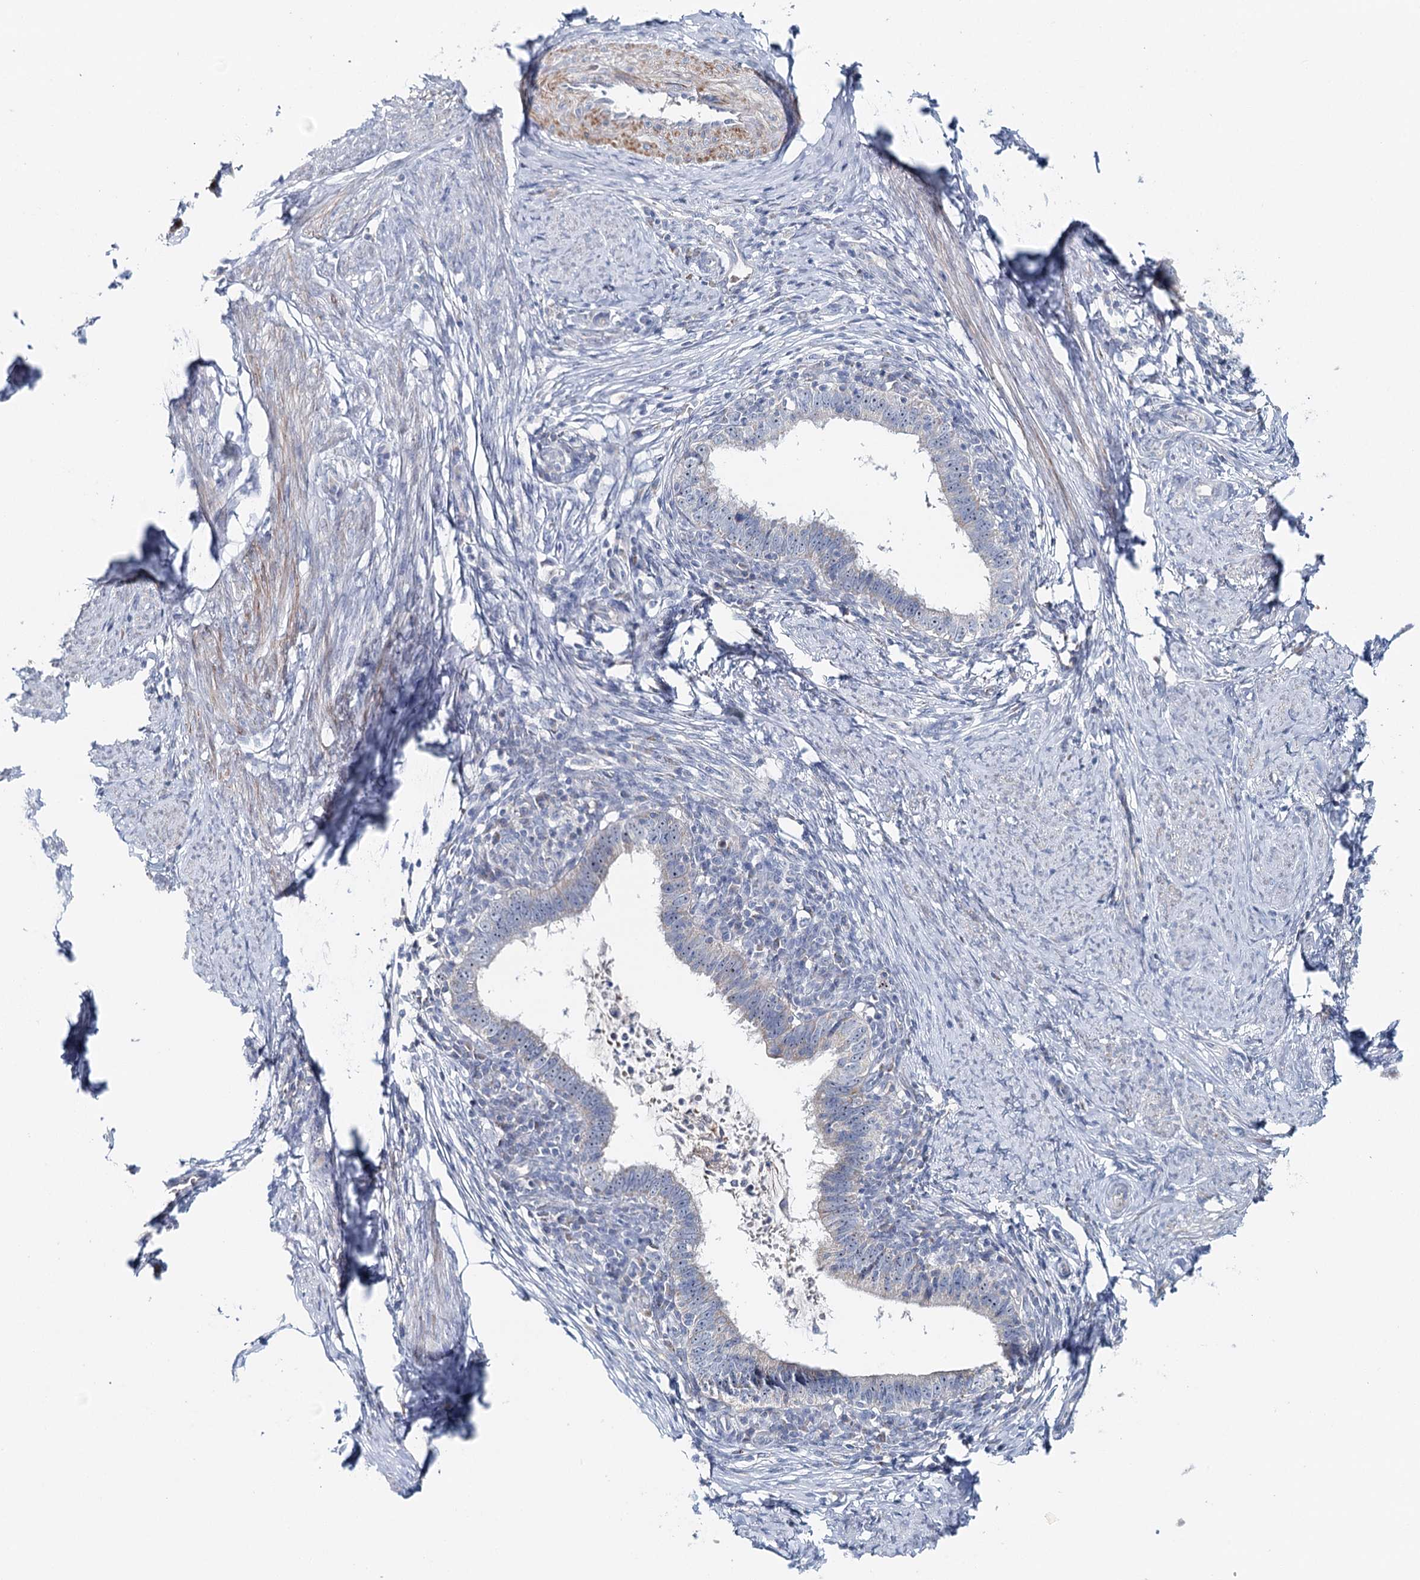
{"staining": {"intensity": "negative", "quantity": "none", "location": "none"}, "tissue": "cervical cancer", "cell_type": "Tumor cells", "image_type": "cancer", "snomed": [{"axis": "morphology", "description": "Adenocarcinoma, NOS"}, {"axis": "topography", "description": "Cervix"}], "caption": "The immunohistochemistry (IHC) micrograph has no significant staining in tumor cells of adenocarcinoma (cervical) tissue. Nuclei are stained in blue.", "gene": "RBM43", "patient": {"sex": "female", "age": 36}}